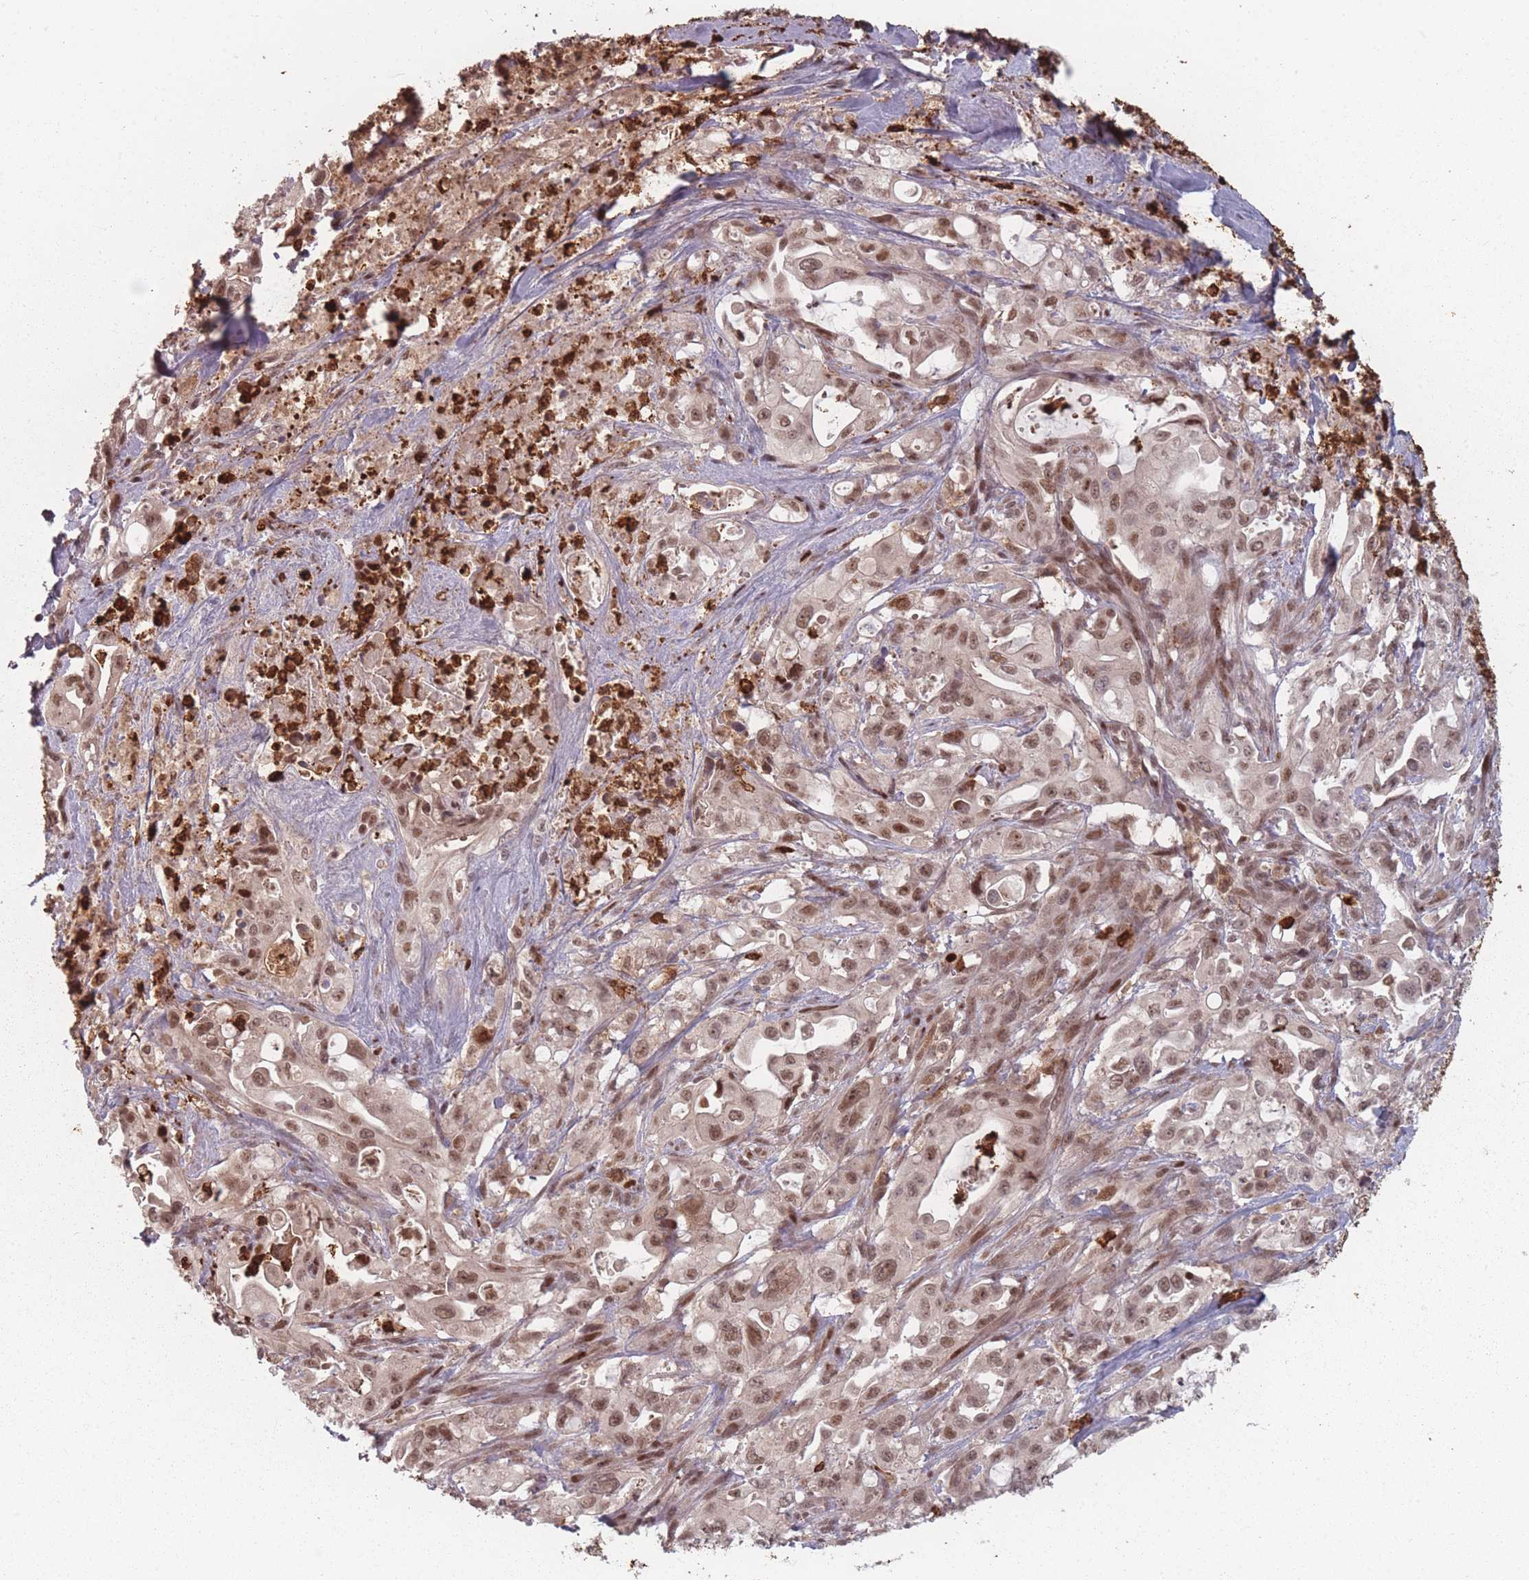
{"staining": {"intensity": "moderate", "quantity": ">75%", "location": "nuclear"}, "tissue": "pancreatic cancer", "cell_type": "Tumor cells", "image_type": "cancer", "snomed": [{"axis": "morphology", "description": "Adenocarcinoma, NOS"}, {"axis": "topography", "description": "Pancreas"}], "caption": "Brown immunohistochemical staining in pancreatic cancer (adenocarcinoma) reveals moderate nuclear staining in approximately >75% of tumor cells.", "gene": "WDR55", "patient": {"sex": "female", "age": 61}}